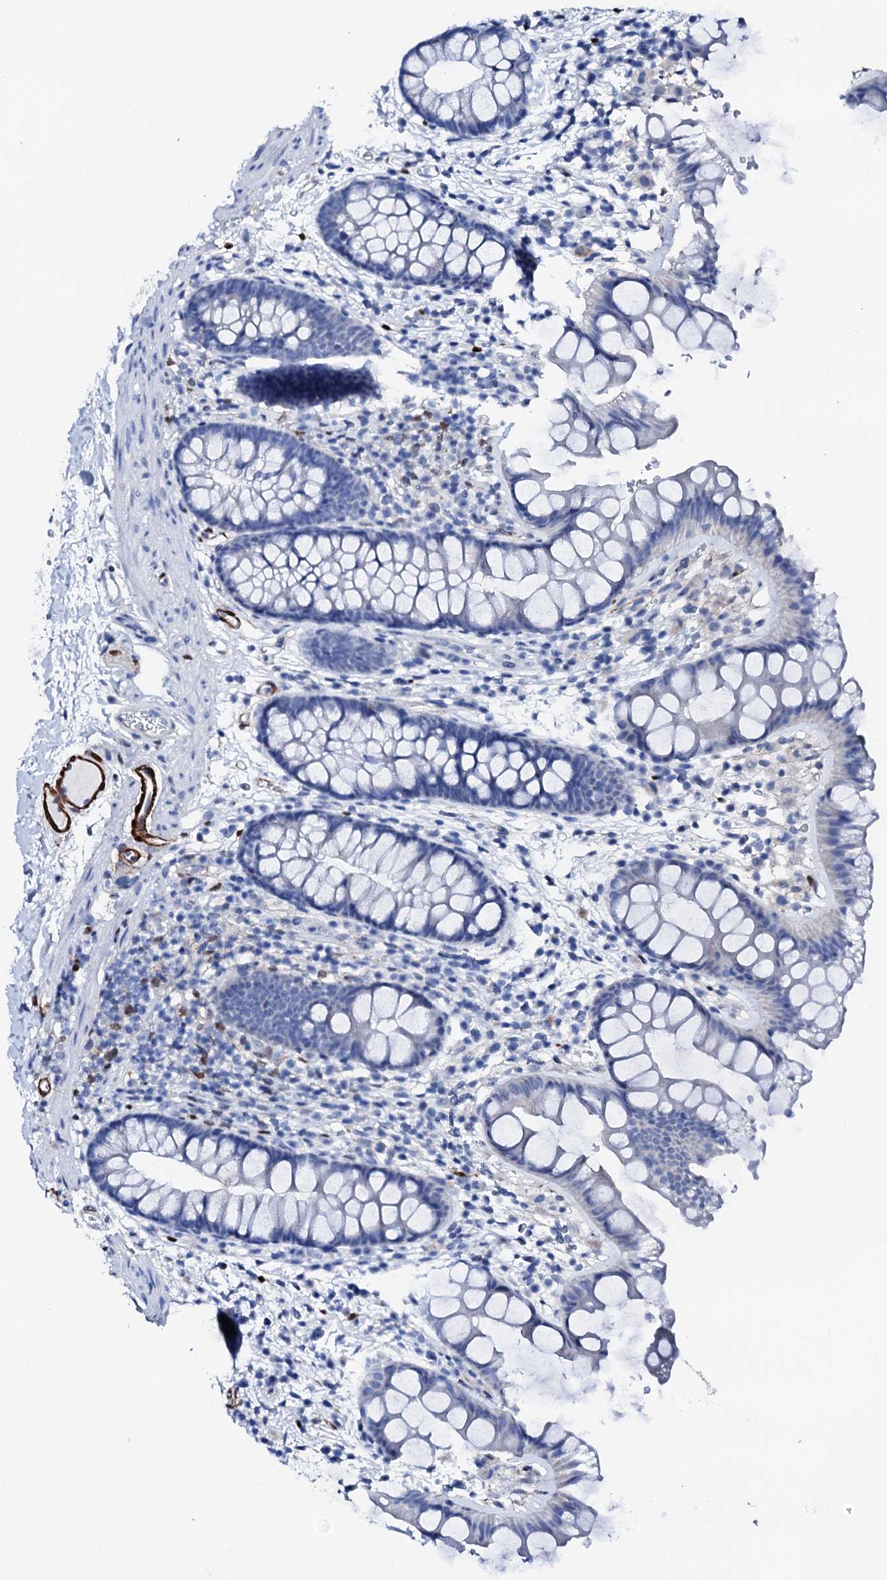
{"staining": {"intensity": "negative", "quantity": "none", "location": "none"}, "tissue": "colon", "cell_type": "Endothelial cells", "image_type": "normal", "snomed": [{"axis": "morphology", "description": "Normal tissue, NOS"}, {"axis": "topography", "description": "Colon"}], "caption": "High magnification brightfield microscopy of benign colon stained with DAB (brown) and counterstained with hematoxylin (blue): endothelial cells show no significant expression. (Brightfield microscopy of DAB immunohistochemistry (IHC) at high magnification).", "gene": "NRIP2", "patient": {"sex": "female", "age": 62}}